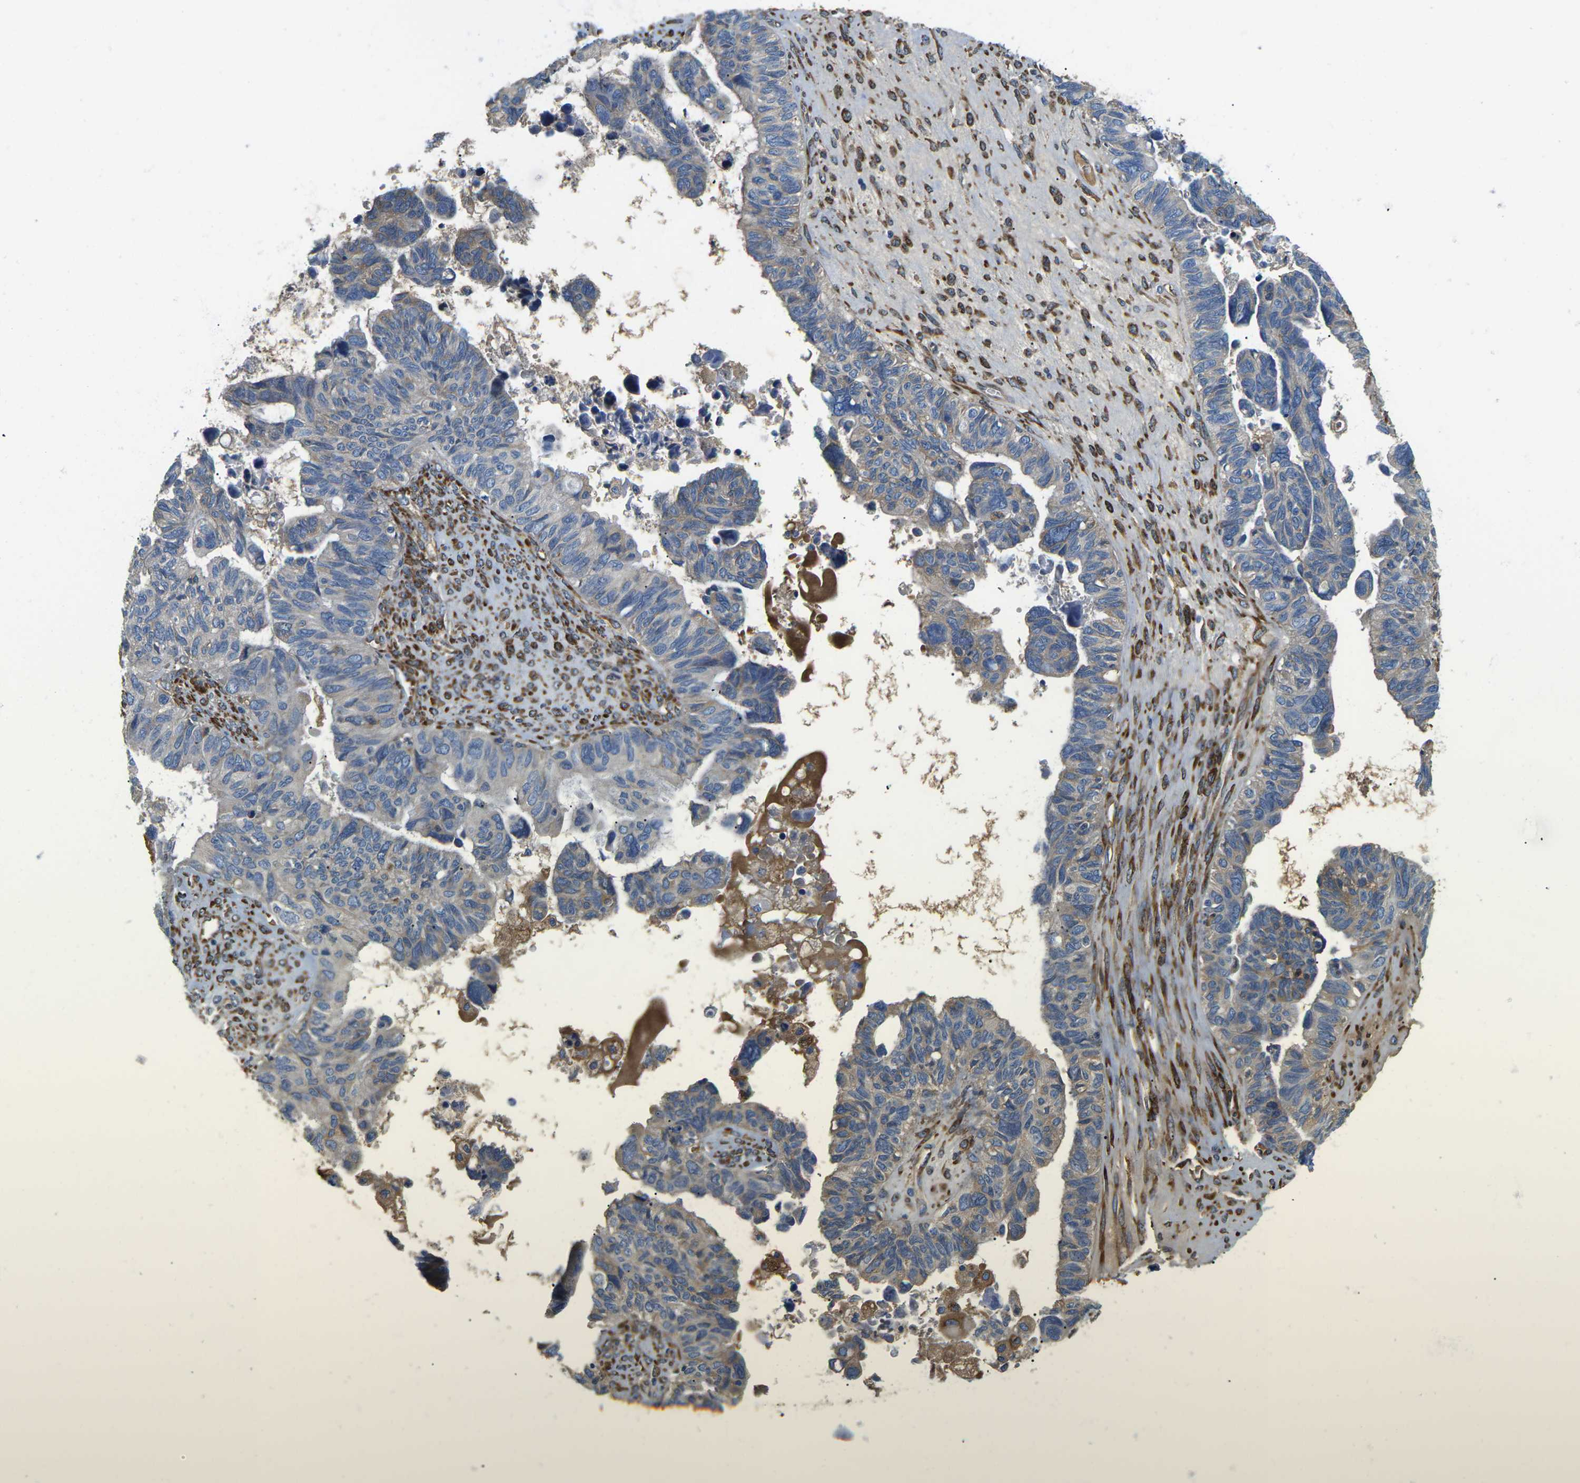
{"staining": {"intensity": "weak", "quantity": "<25%", "location": "cytoplasmic/membranous"}, "tissue": "ovarian cancer", "cell_type": "Tumor cells", "image_type": "cancer", "snomed": [{"axis": "morphology", "description": "Cystadenocarcinoma, serous, NOS"}, {"axis": "topography", "description": "Ovary"}], "caption": "Ovarian serous cystadenocarcinoma was stained to show a protein in brown. There is no significant expression in tumor cells.", "gene": "PDZD8", "patient": {"sex": "female", "age": 79}}